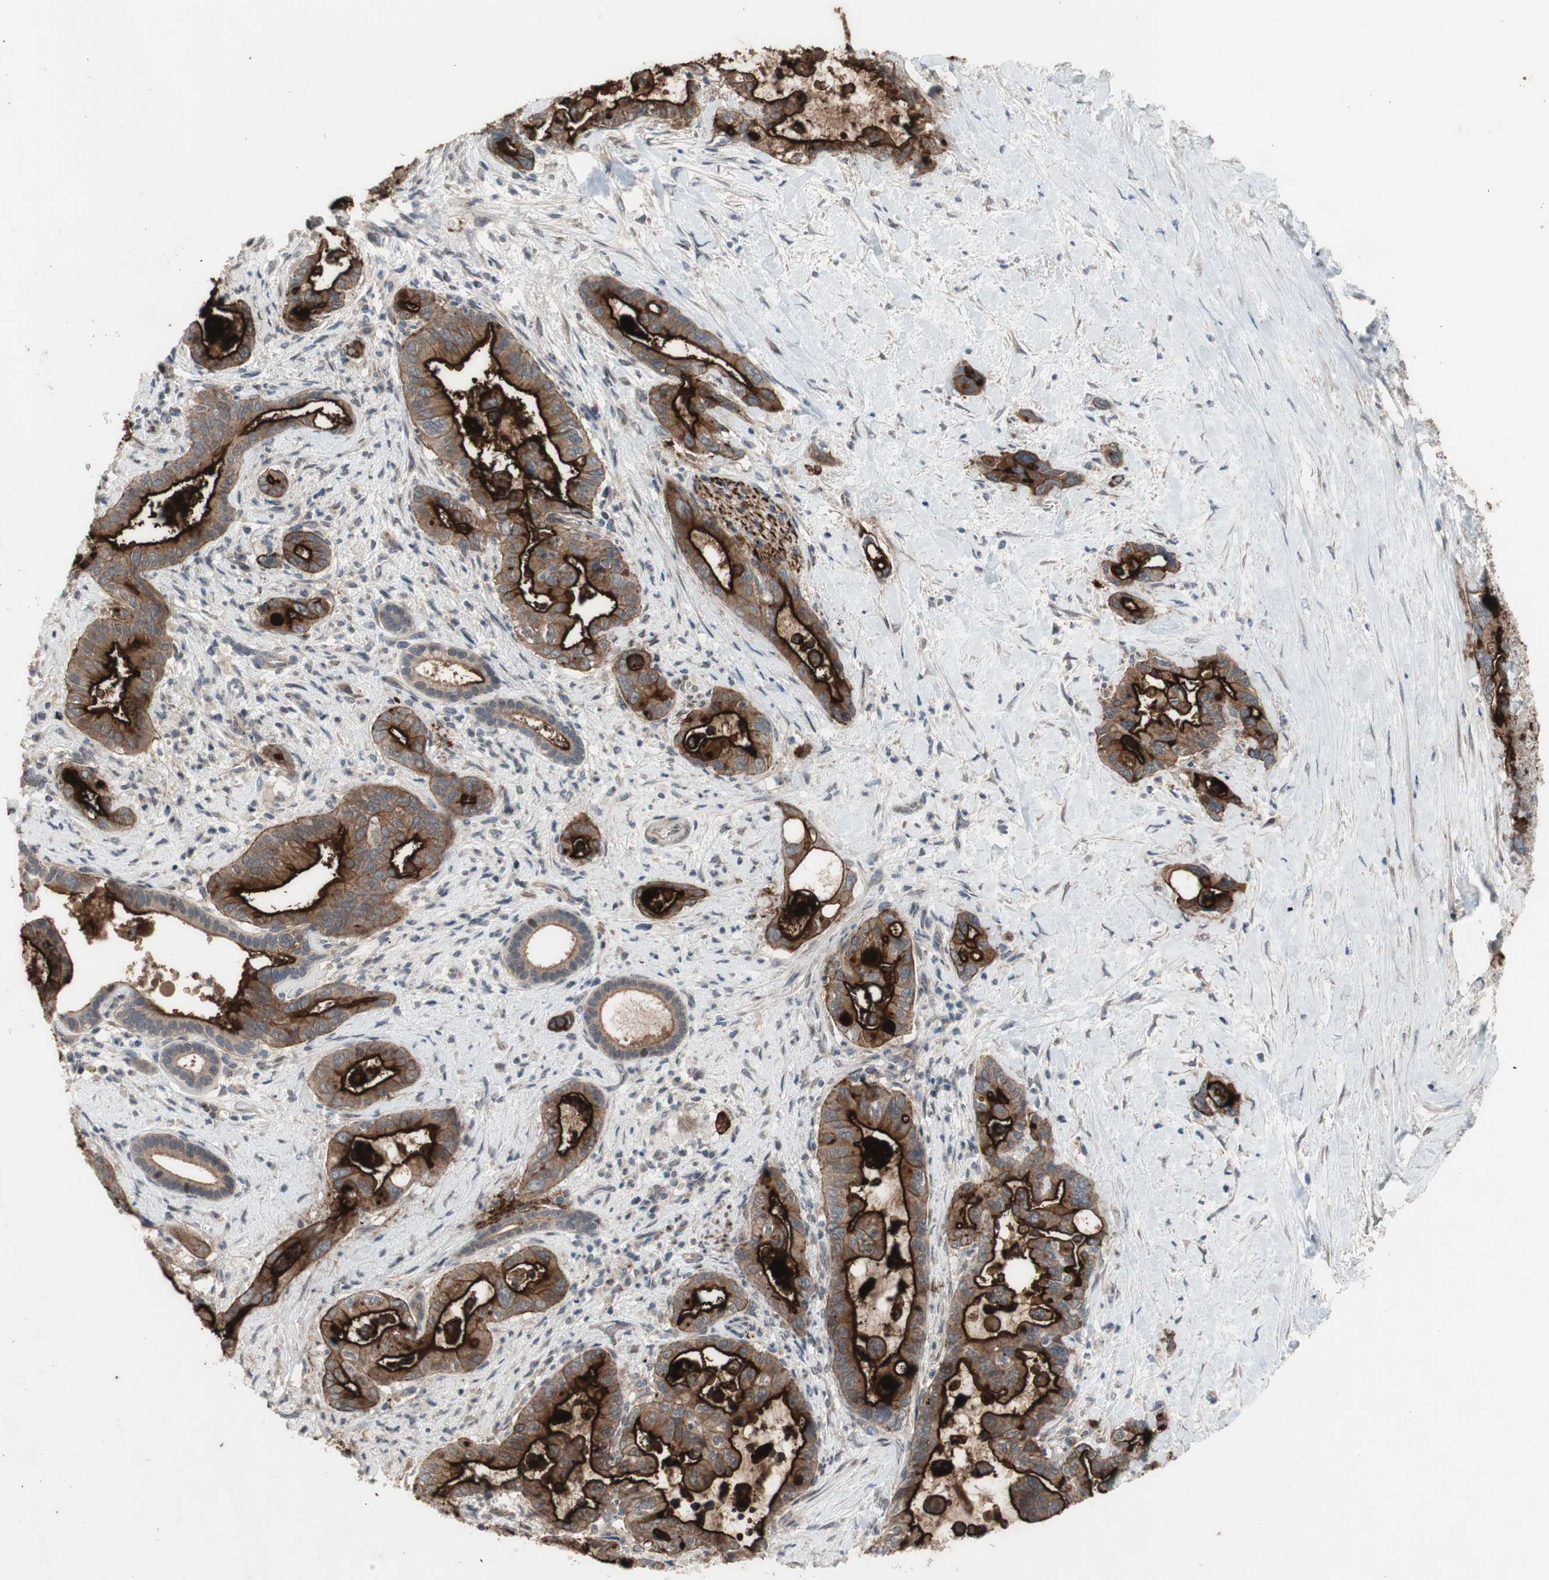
{"staining": {"intensity": "moderate", "quantity": ">75%", "location": "cytoplasmic/membranous"}, "tissue": "pancreatic cancer", "cell_type": "Tumor cells", "image_type": "cancer", "snomed": [{"axis": "morphology", "description": "Adenocarcinoma, NOS"}, {"axis": "topography", "description": "Pancreas"}], "caption": "About >75% of tumor cells in pancreatic adenocarcinoma display moderate cytoplasmic/membranous protein expression as visualized by brown immunohistochemical staining.", "gene": "OAZ1", "patient": {"sex": "male", "age": 70}}